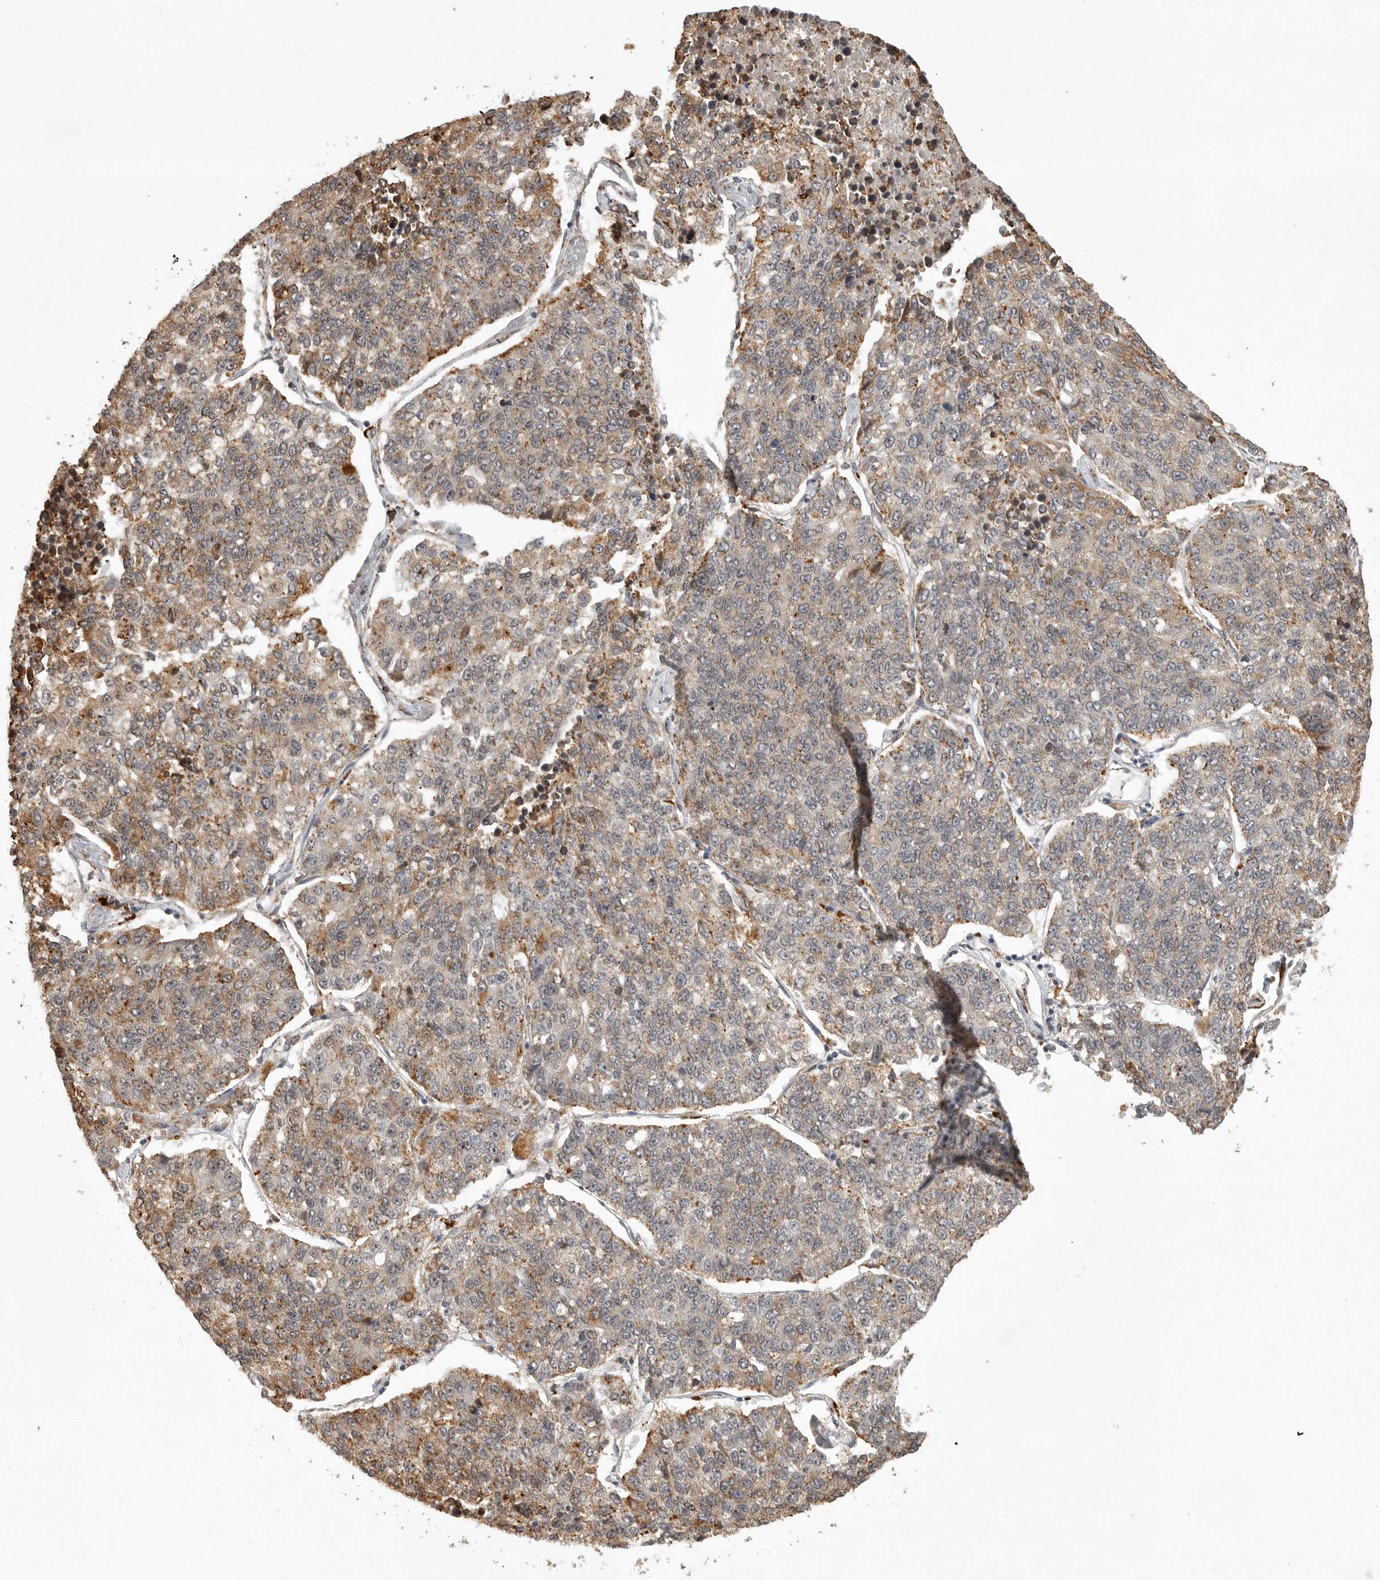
{"staining": {"intensity": "moderate", "quantity": "25%-75%", "location": "cytoplasmic/membranous"}, "tissue": "lung cancer", "cell_type": "Tumor cells", "image_type": "cancer", "snomed": [{"axis": "morphology", "description": "Adenocarcinoma, NOS"}, {"axis": "topography", "description": "Lung"}], "caption": "Immunohistochemistry (DAB (3,3'-diaminobenzidine)) staining of lung adenocarcinoma shows moderate cytoplasmic/membranous protein staining in approximately 25%-75% of tumor cells. The protein of interest is shown in brown color, while the nuclei are stained blue.", "gene": "ZNF83", "patient": {"sex": "male", "age": 49}}